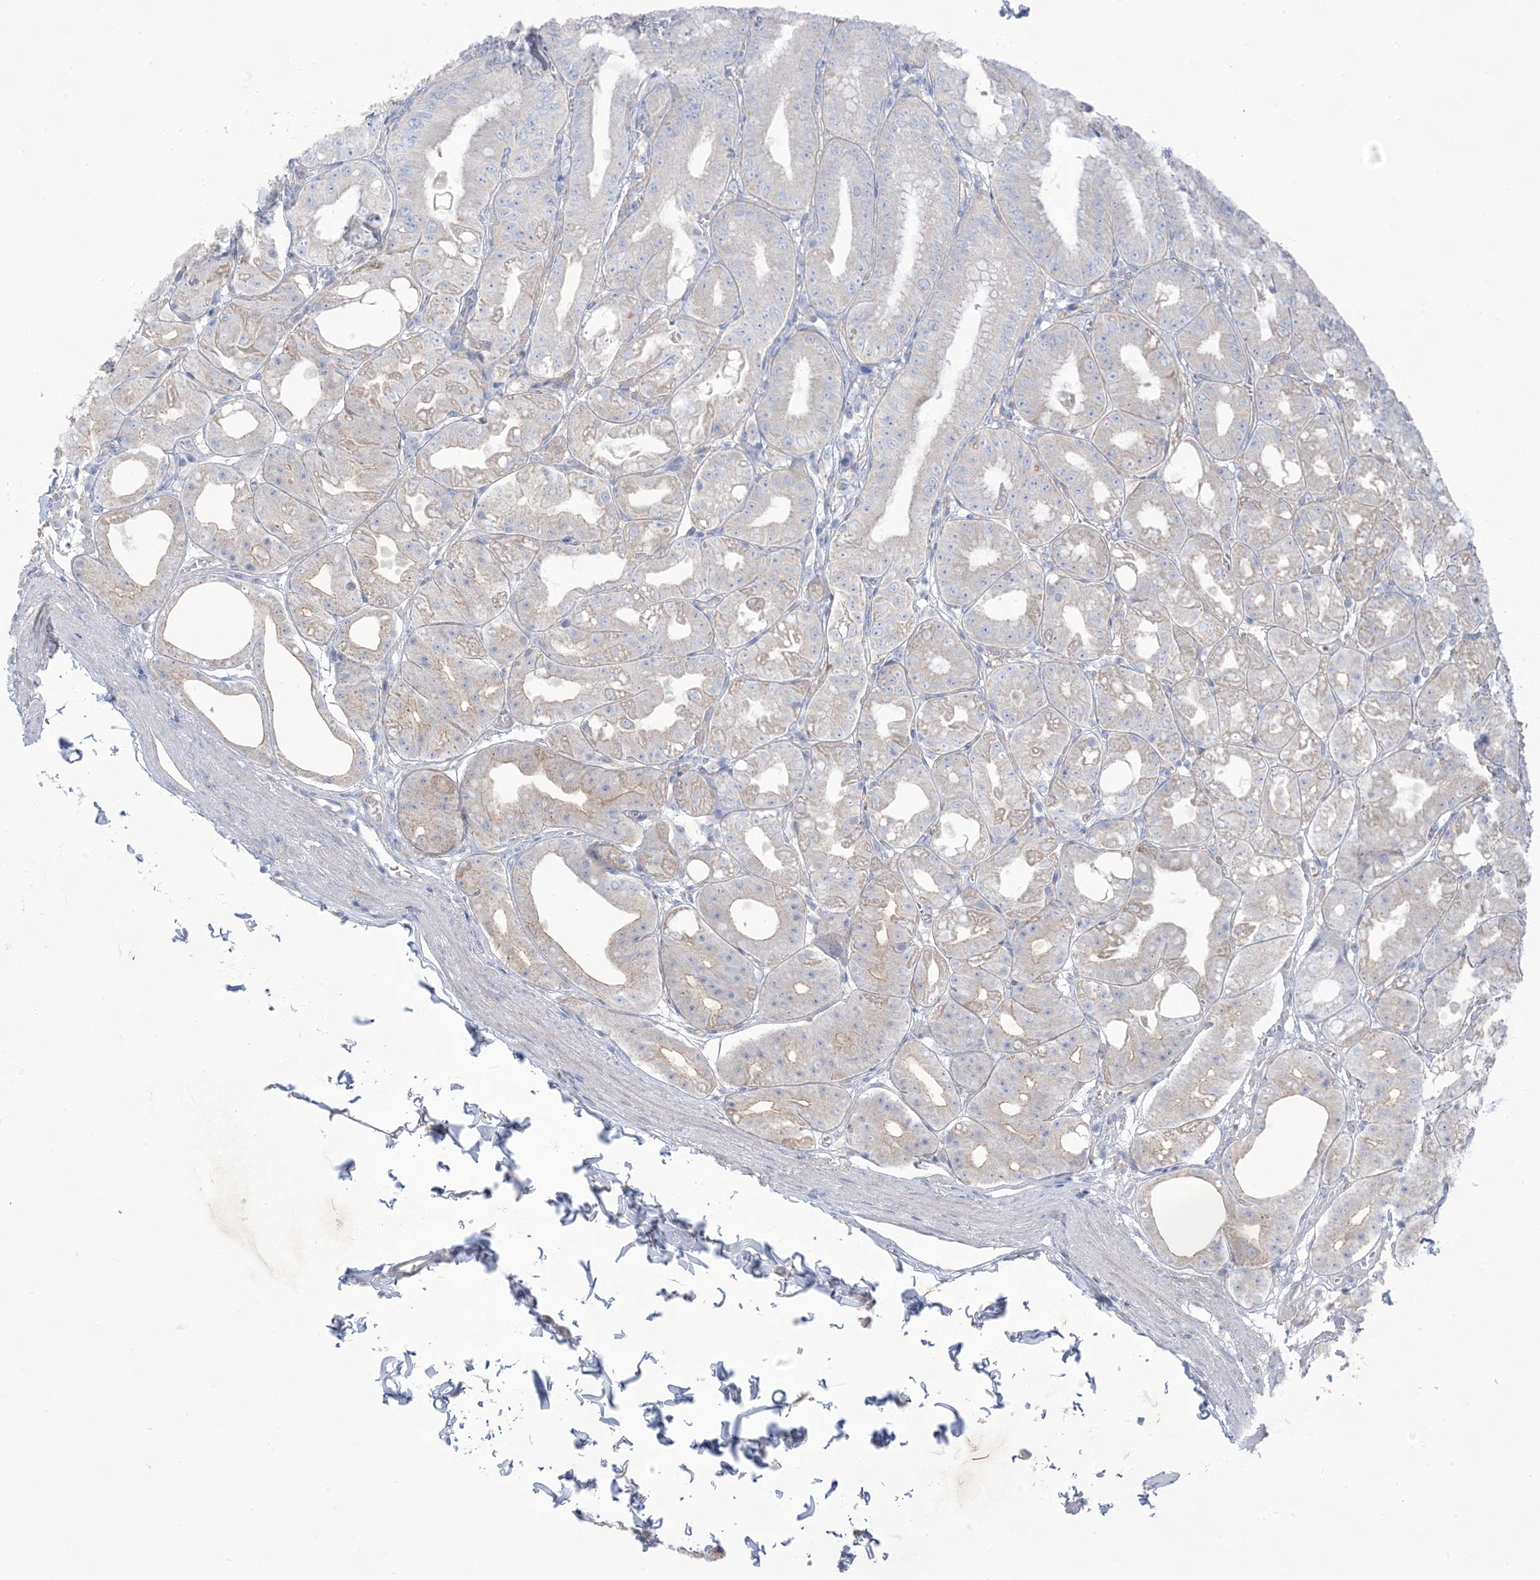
{"staining": {"intensity": "negative", "quantity": "none", "location": "none"}, "tissue": "stomach", "cell_type": "Glandular cells", "image_type": "normal", "snomed": [{"axis": "morphology", "description": "Normal tissue, NOS"}, {"axis": "topography", "description": "Stomach, lower"}], "caption": "Immunohistochemical staining of normal stomach demonstrates no significant positivity in glandular cells. (IHC, brightfield microscopy, high magnification).", "gene": "MTHFD2L", "patient": {"sex": "male", "age": 71}}